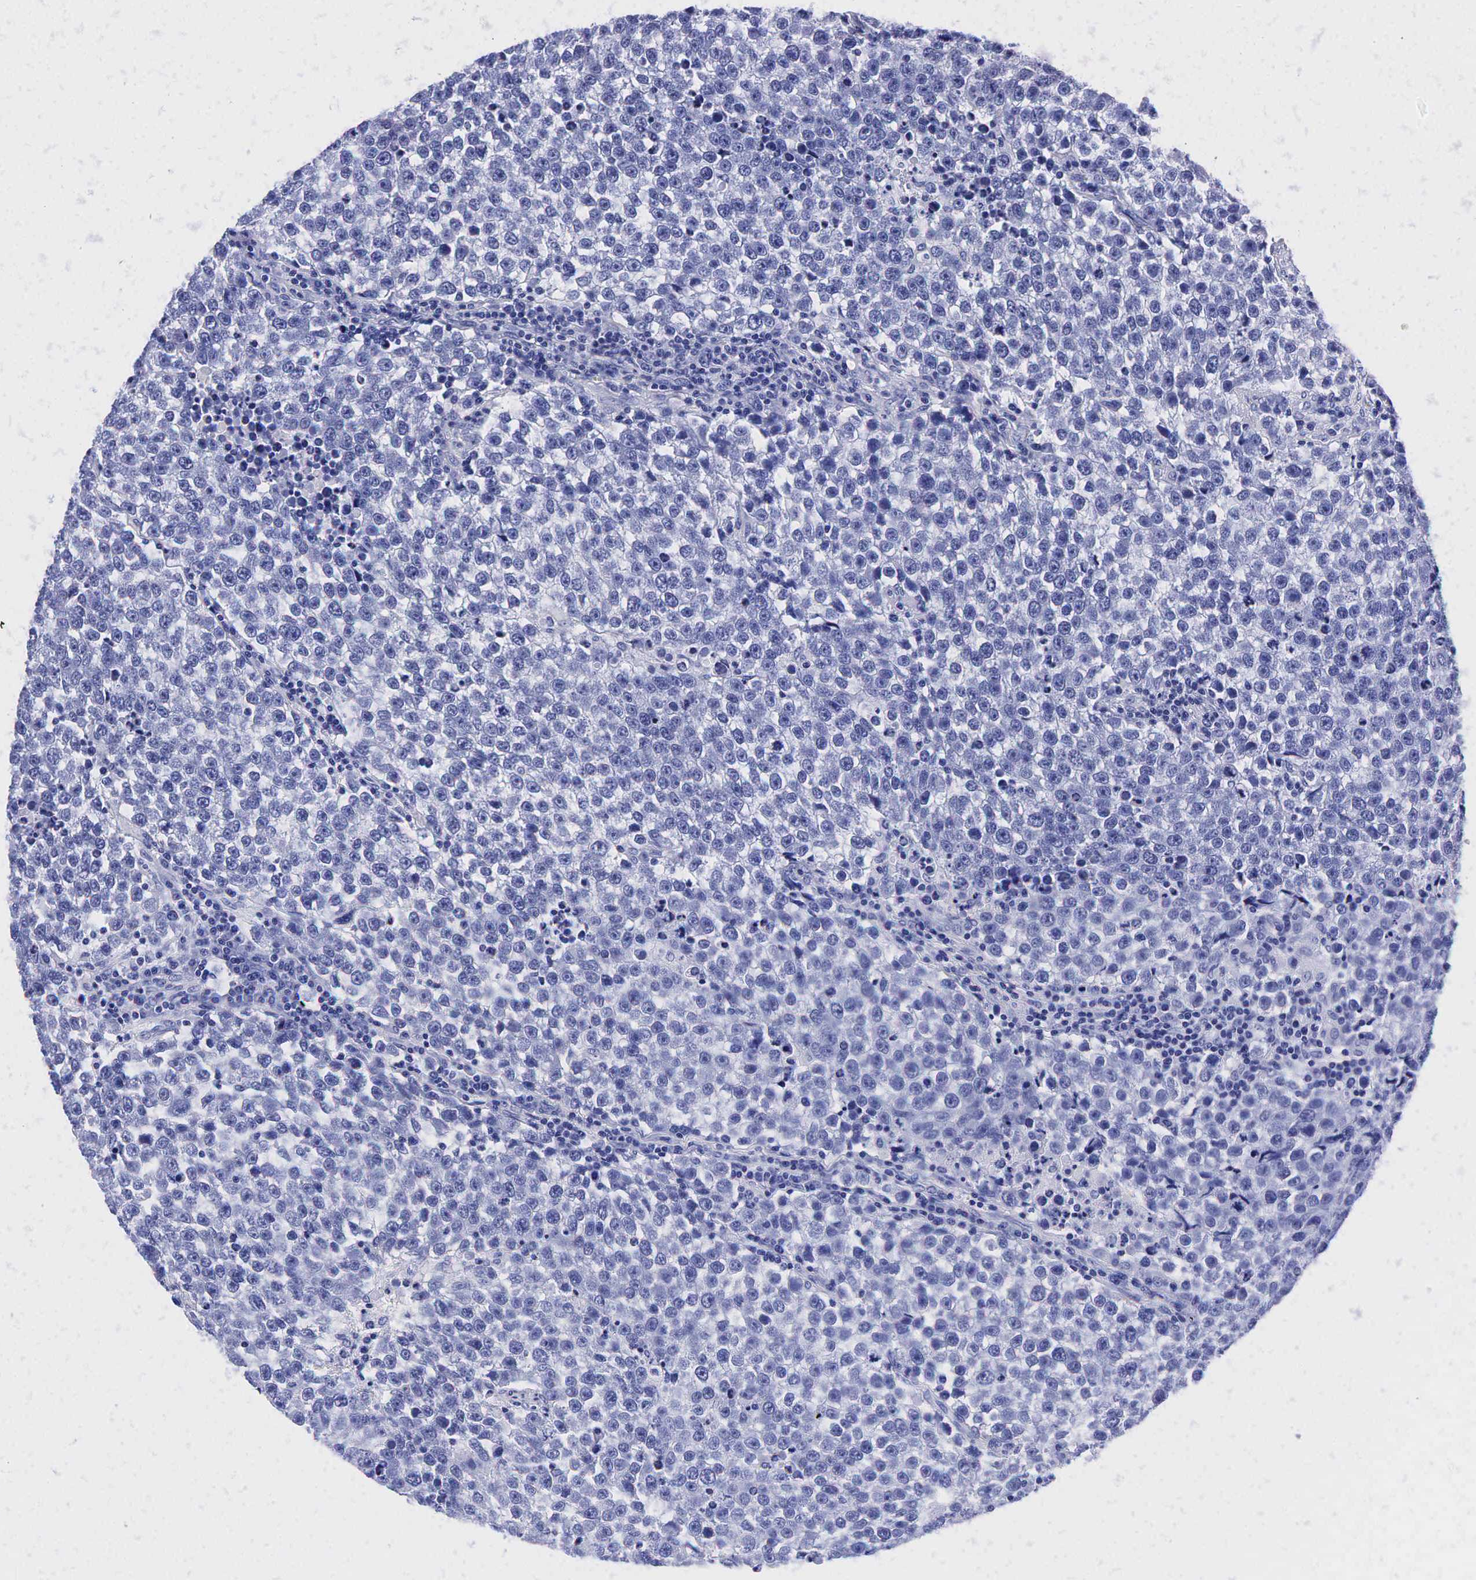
{"staining": {"intensity": "negative", "quantity": "none", "location": "none"}, "tissue": "testis cancer", "cell_type": "Tumor cells", "image_type": "cancer", "snomed": [{"axis": "morphology", "description": "Seminoma, NOS"}, {"axis": "topography", "description": "Testis"}], "caption": "IHC micrograph of neoplastic tissue: testis cancer (seminoma) stained with DAB exhibits no significant protein staining in tumor cells.", "gene": "TG", "patient": {"sex": "male", "age": 36}}